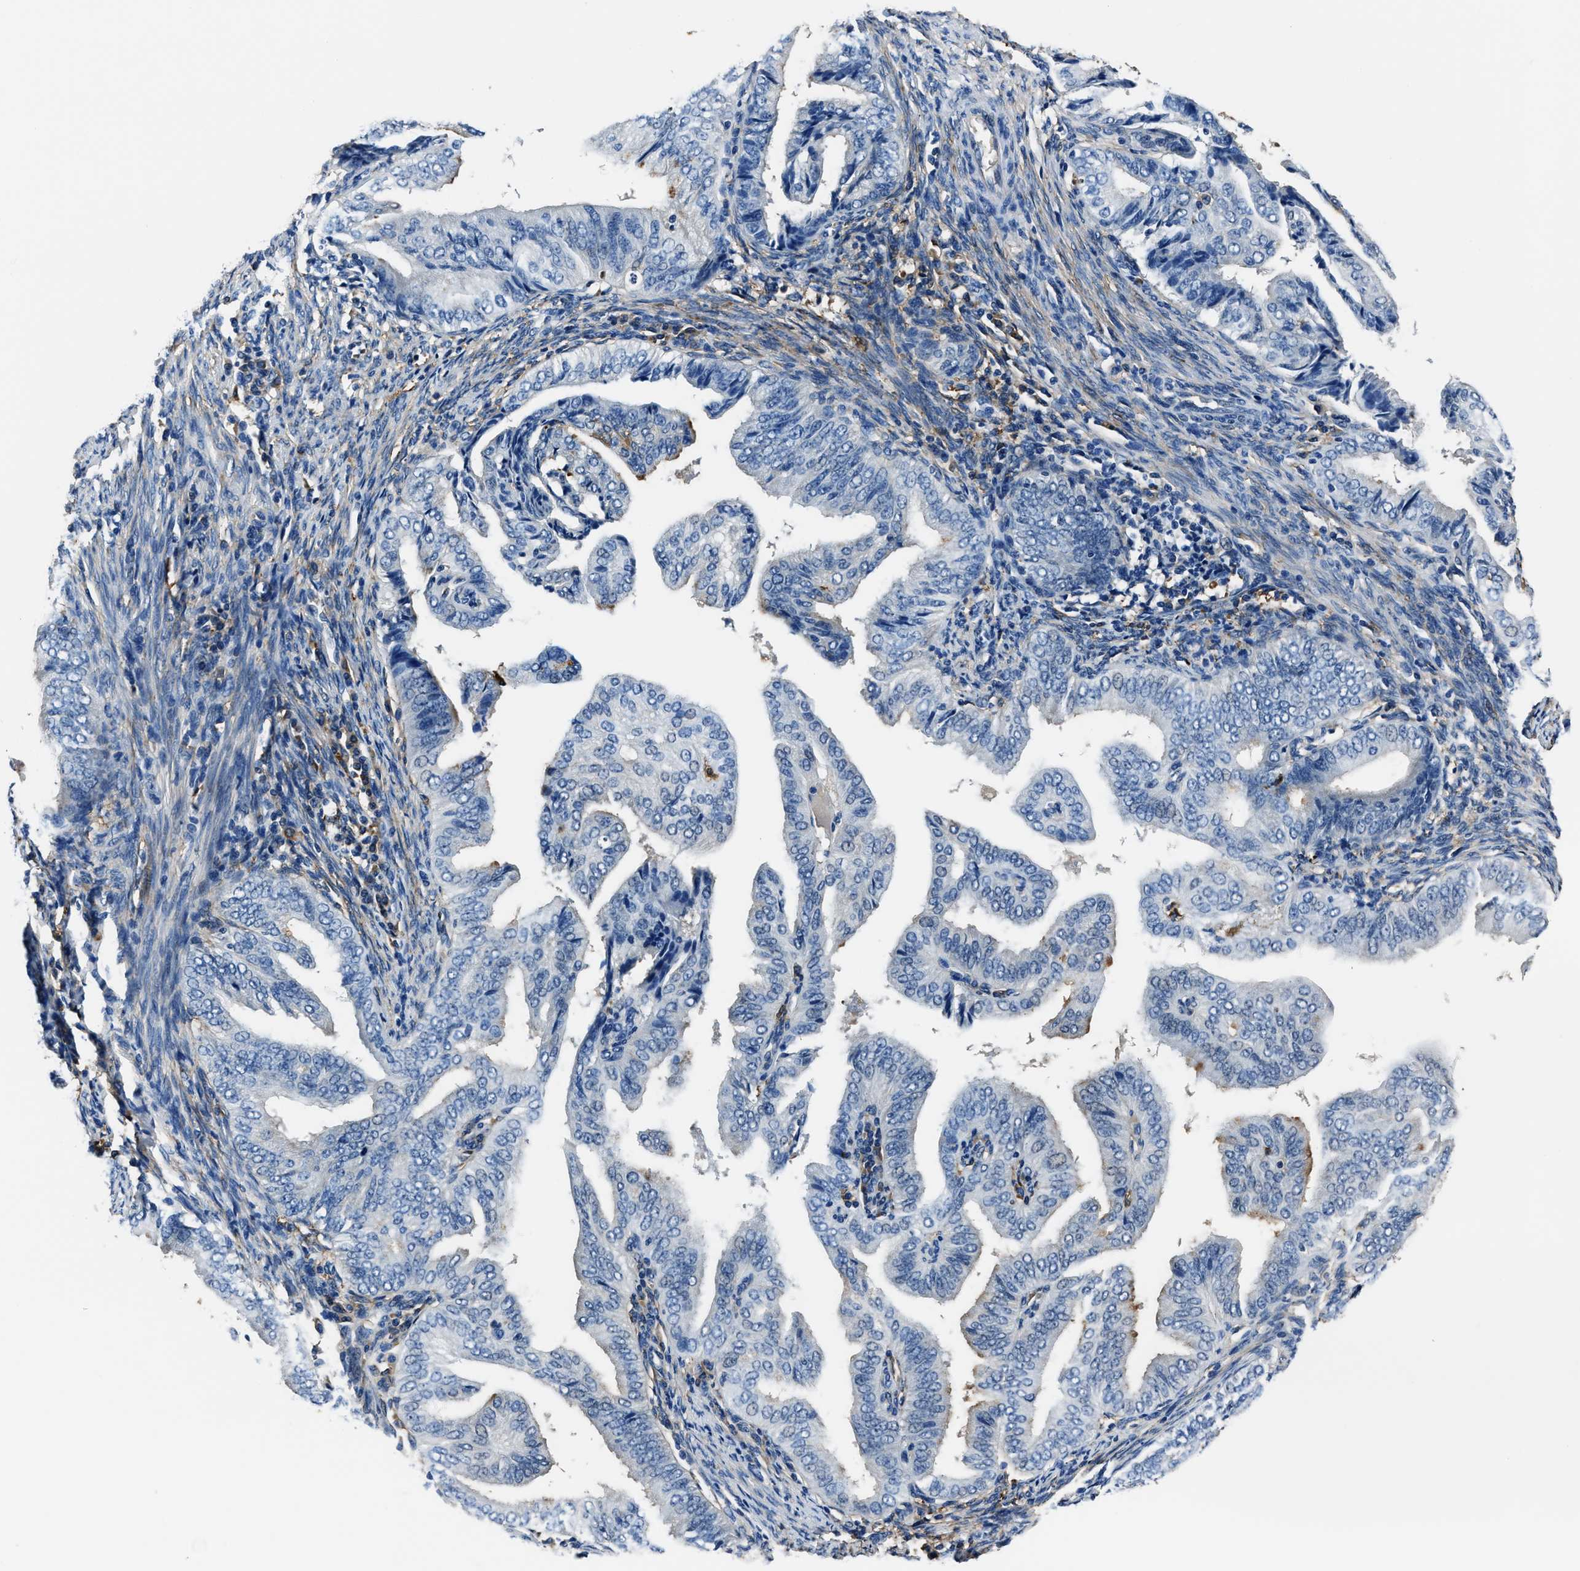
{"staining": {"intensity": "negative", "quantity": "none", "location": "none"}, "tissue": "endometrial cancer", "cell_type": "Tumor cells", "image_type": "cancer", "snomed": [{"axis": "morphology", "description": "Adenocarcinoma, NOS"}, {"axis": "topography", "description": "Endometrium"}], "caption": "DAB (3,3'-diaminobenzidine) immunohistochemical staining of human adenocarcinoma (endometrial) reveals no significant expression in tumor cells.", "gene": "FTL", "patient": {"sex": "female", "age": 58}}